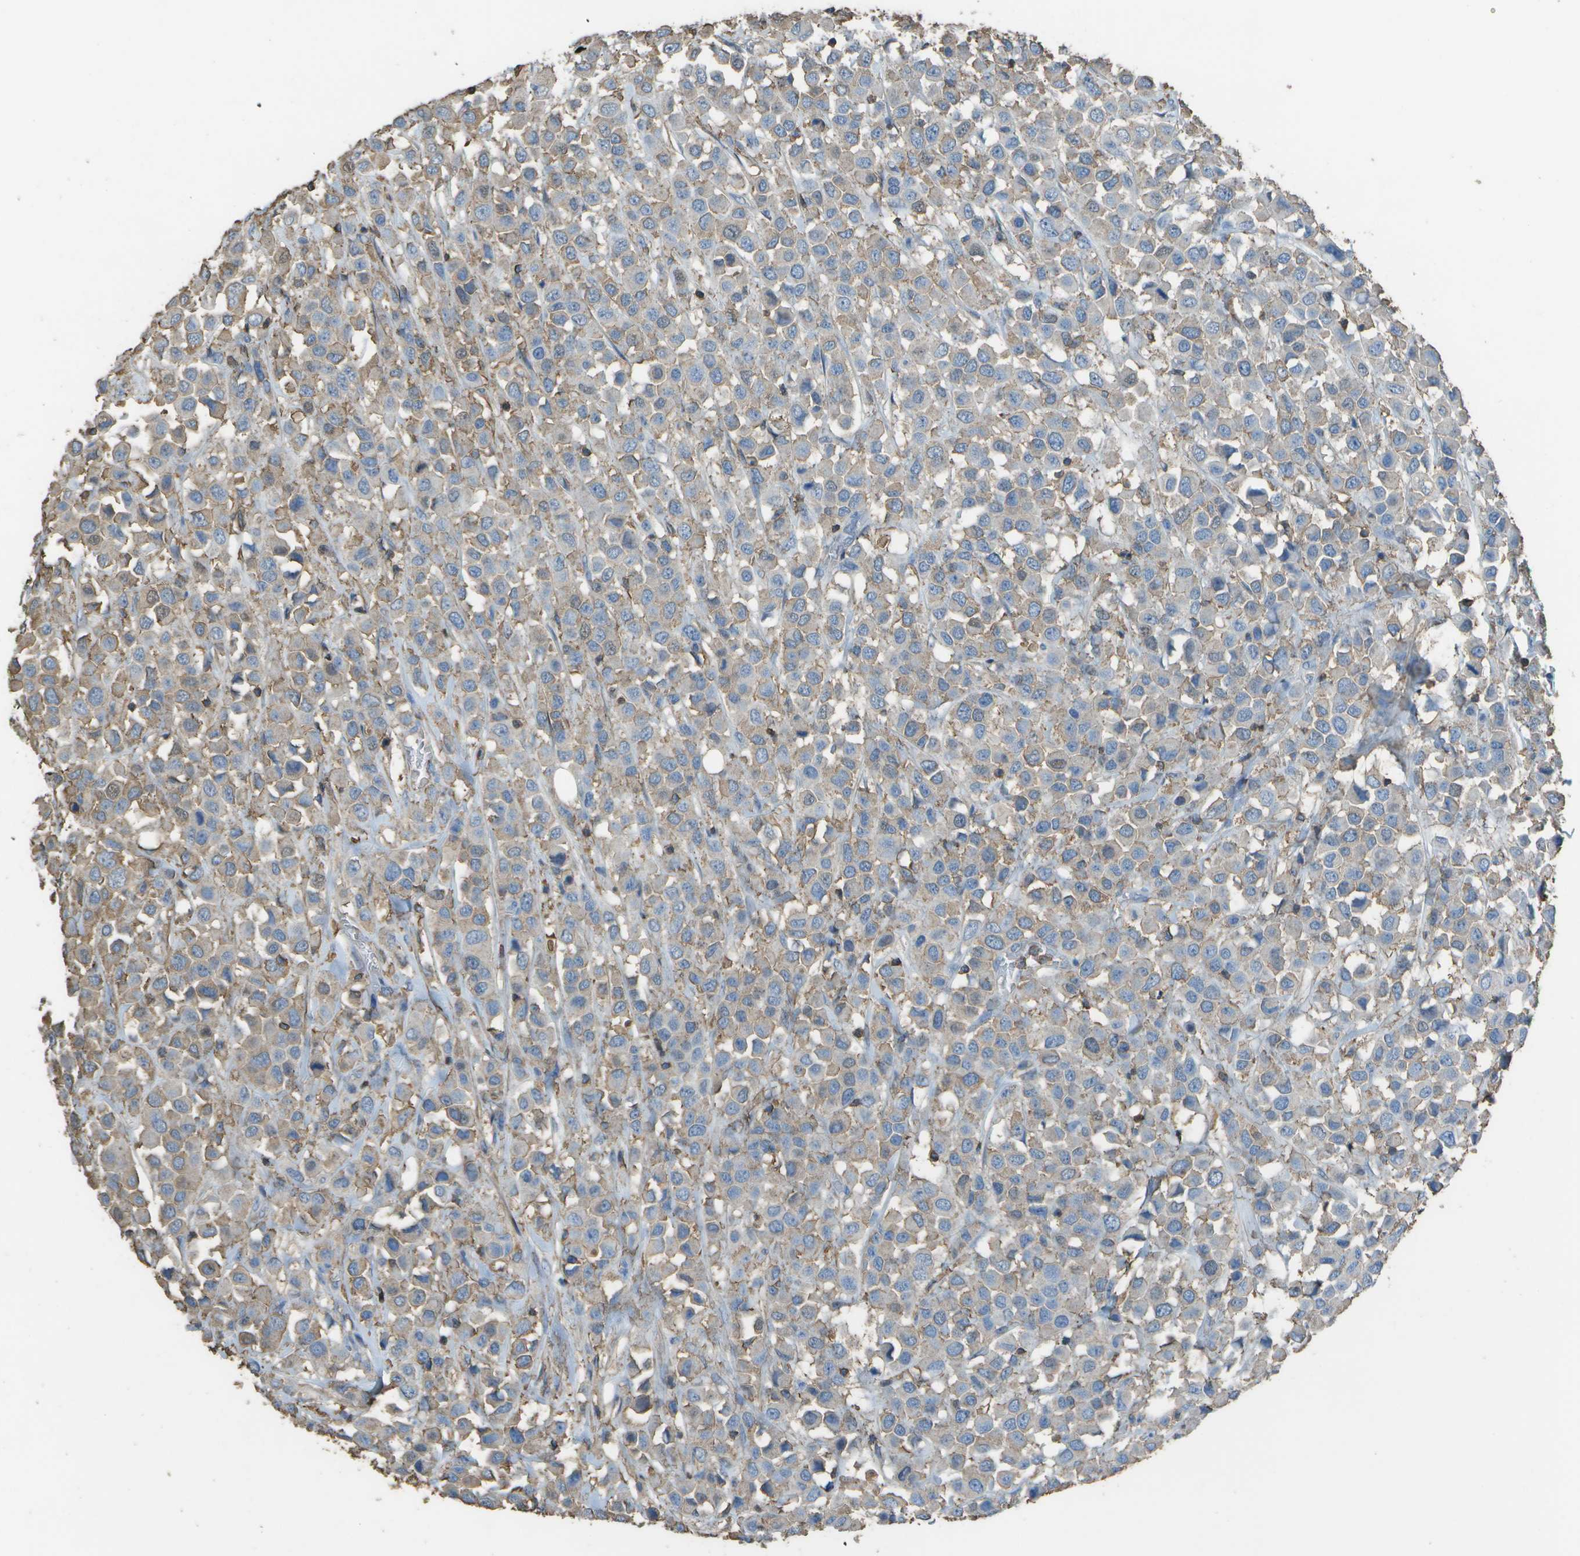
{"staining": {"intensity": "weak", "quantity": "25%-75%", "location": "cytoplasmic/membranous"}, "tissue": "breast cancer", "cell_type": "Tumor cells", "image_type": "cancer", "snomed": [{"axis": "morphology", "description": "Duct carcinoma"}, {"axis": "topography", "description": "Breast"}], "caption": "Immunohistochemistry (IHC) (DAB) staining of human infiltrating ductal carcinoma (breast) reveals weak cytoplasmic/membranous protein staining in about 25%-75% of tumor cells.", "gene": "CYP4F11", "patient": {"sex": "female", "age": 61}}